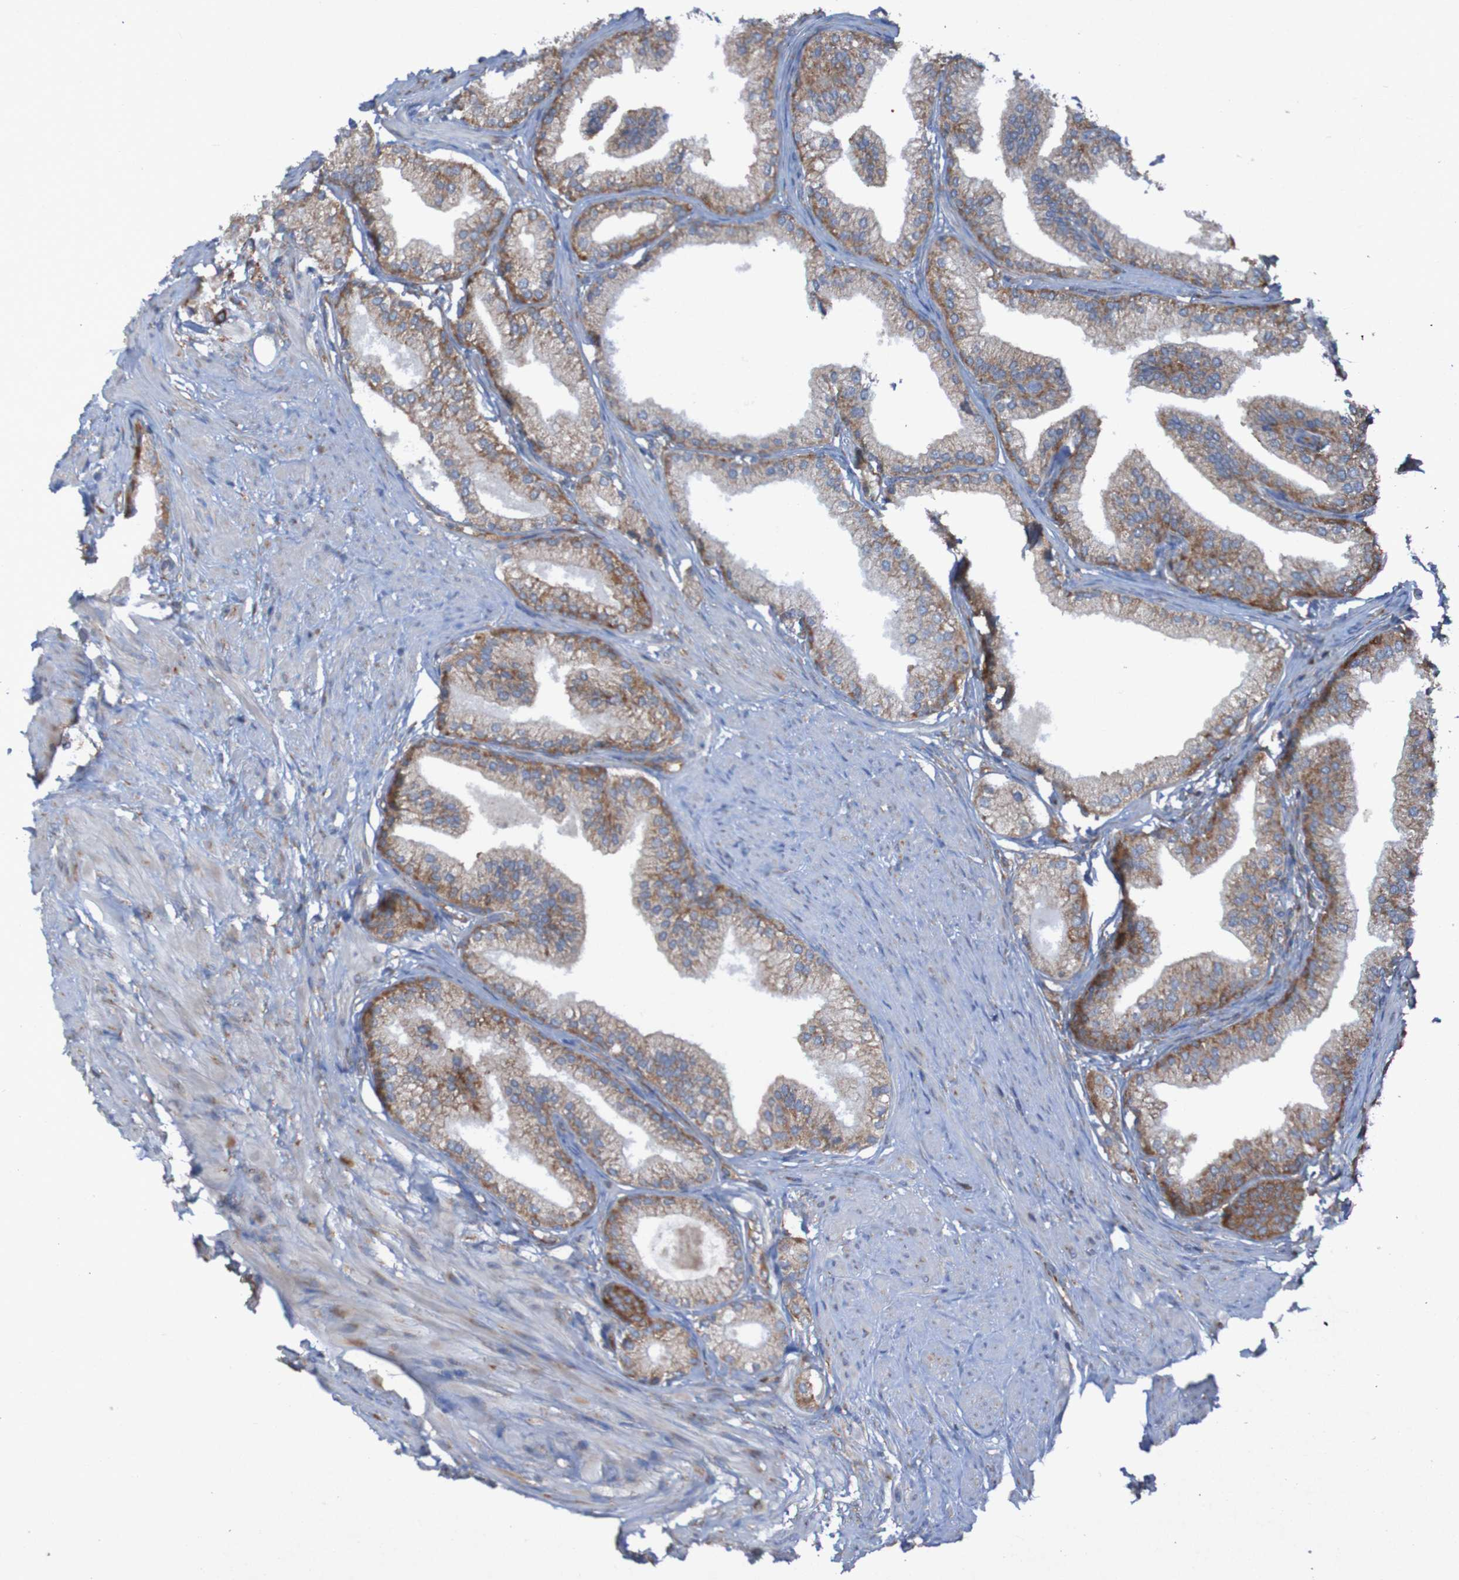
{"staining": {"intensity": "moderate", "quantity": ">75%", "location": "cytoplasmic/membranous"}, "tissue": "prostate", "cell_type": "Glandular cells", "image_type": "normal", "snomed": [{"axis": "morphology", "description": "Normal tissue, NOS"}, {"axis": "morphology", "description": "Urothelial carcinoma, Low grade"}, {"axis": "topography", "description": "Urinary bladder"}, {"axis": "topography", "description": "Prostate"}], "caption": "A high-resolution micrograph shows immunohistochemistry (IHC) staining of unremarkable prostate, which displays moderate cytoplasmic/membranous staining in about >75% of glandular cells.", "gene": "RPL10L", "patient": {"sex": "male", "age": 60}}